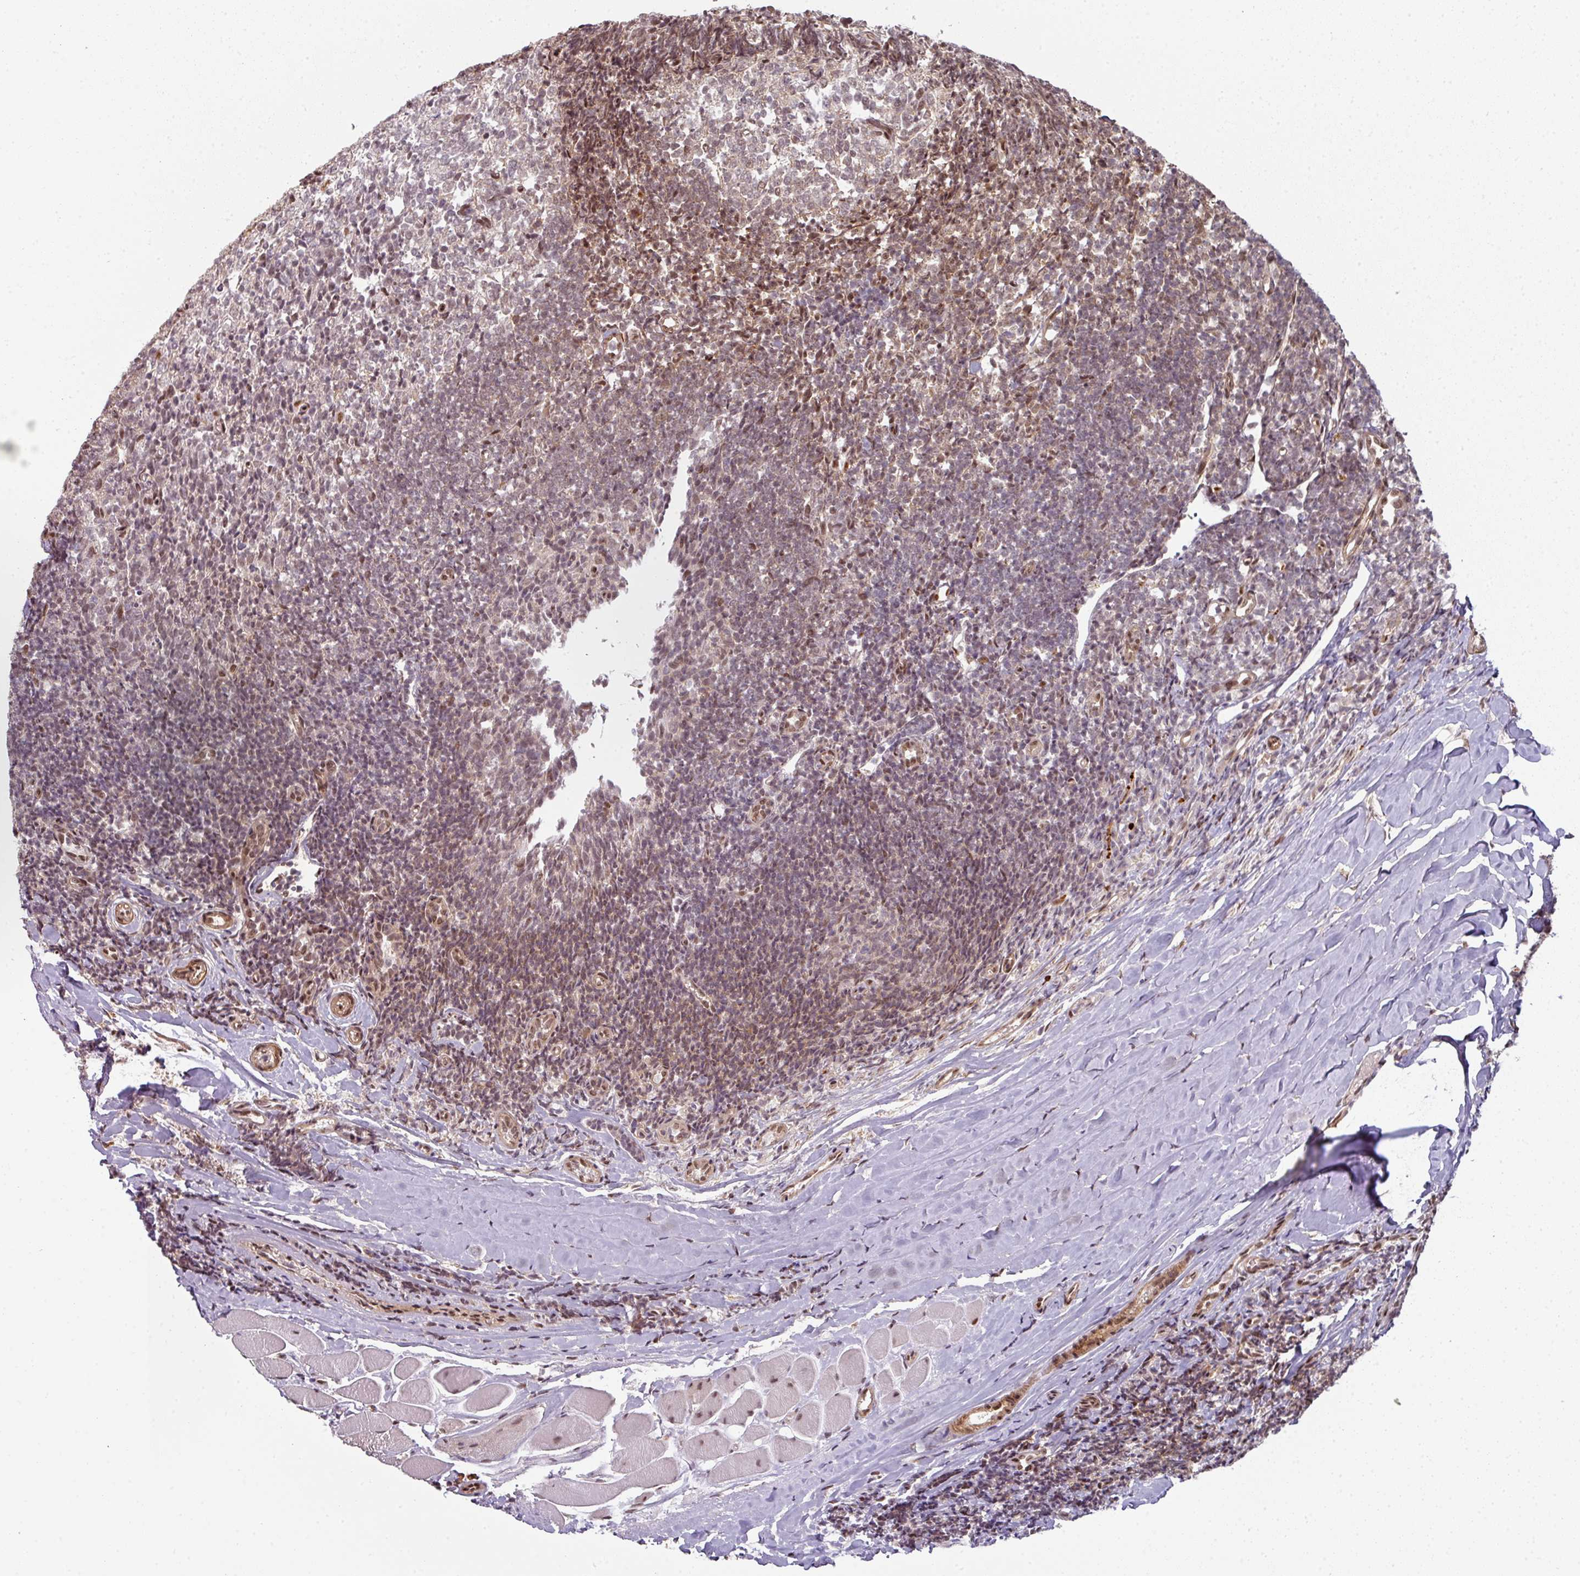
{"staining": {"intensity": "moderate", "quantity": "25%-75%", "location": "nuclear"}, "tissue": "tonsil", "cell_type": "Germinal center cells", "image_type": "normal", "snomed": [{"axis": "morphology", "description": "Normal tissue, NOS"}, {"axis": "topography", "description": "Tonsil"}], "caption": "IHC photomicrograph of normal human tonsil stained for a protein (brown), which shows medium levels of moderate nuclear positivity in approximately 25%-75% of germinal center cells.", "gene": "SIK3", "patient": {"sex": "female", "age": 10}}